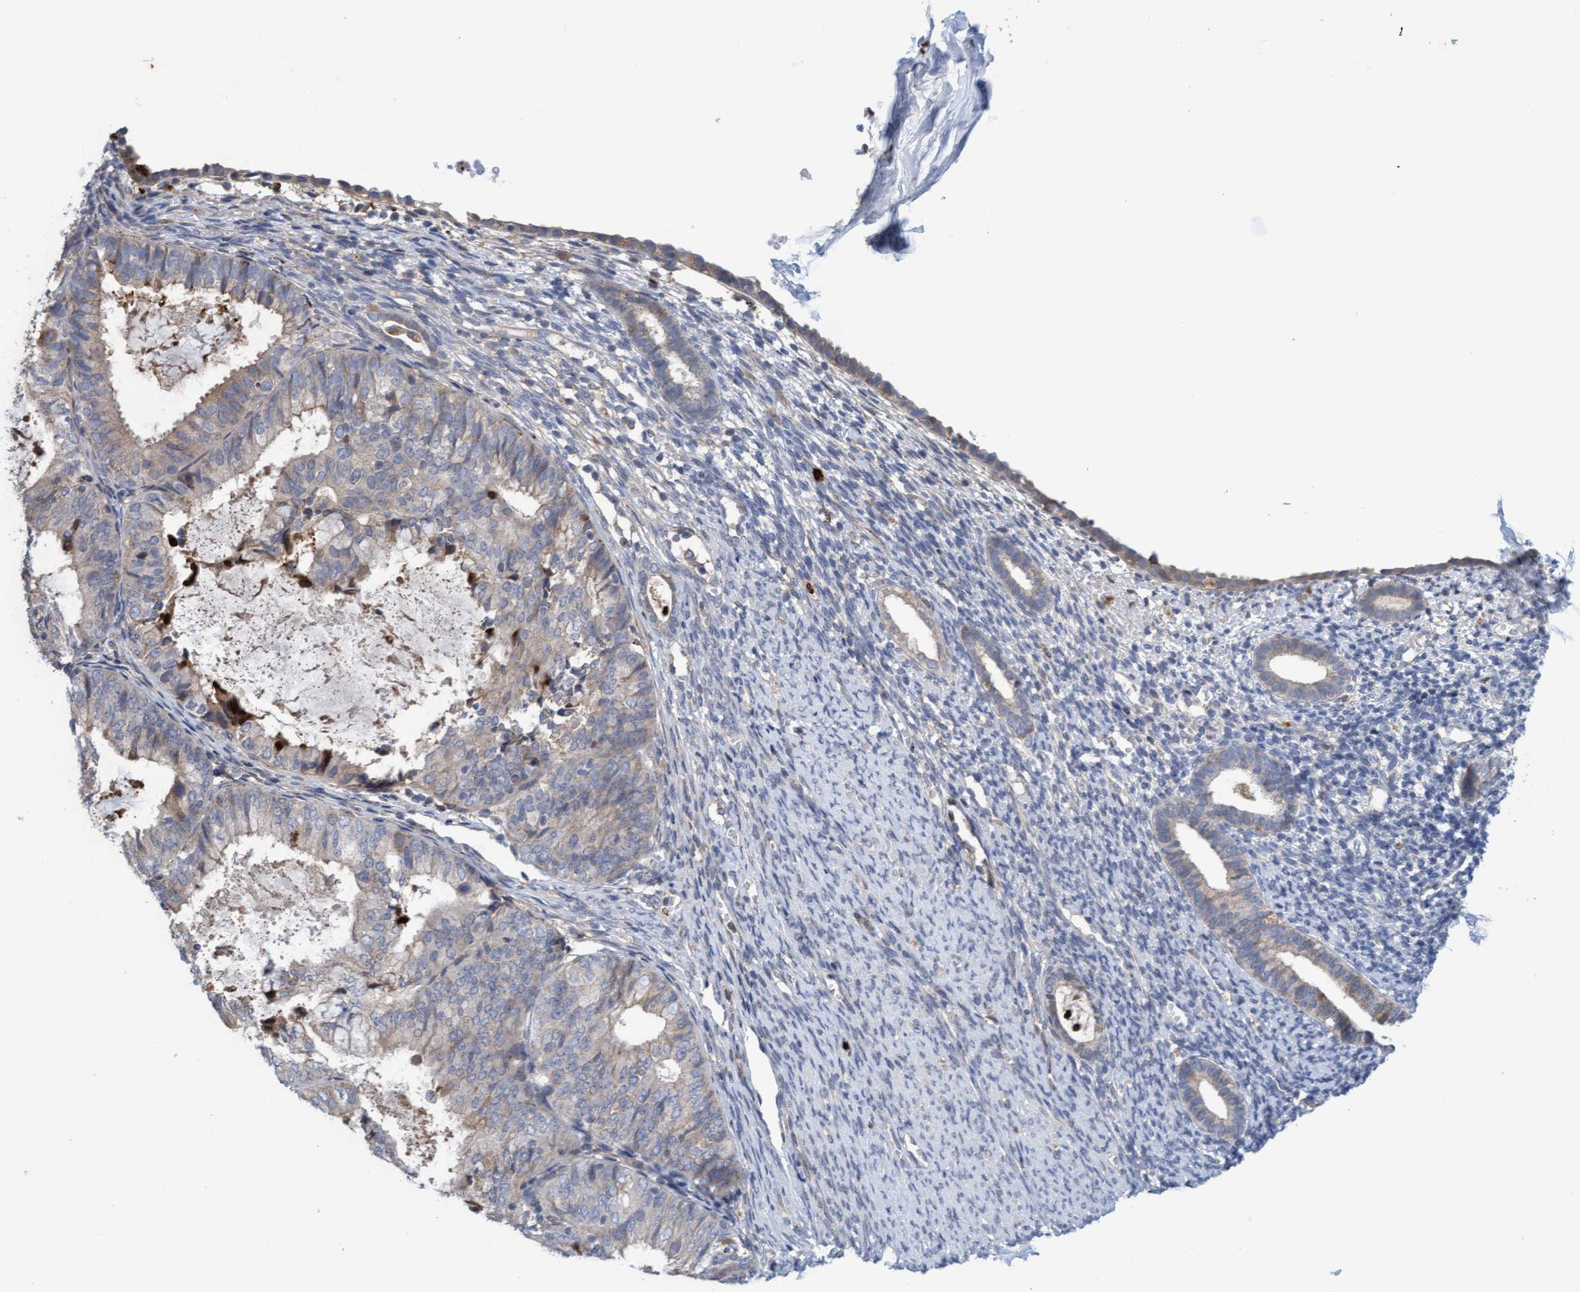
{"staining": {"intensity": "negative", "quantity": "none", "location": "none"}, "tissue": "endometrium", "cell_type": "Cells in endometrial stroma", "image_type": "normal", "snomed": [{"axis": "morphology", "description": "Normal tissue, NOS"}, {"axis": "morphology", "description": "Adenocarcinoma, NOS"}, {"axis": "topography", "description": "Endometrium"}], "caption": "DAB immunohistochemical staining of benign endometrium shows no significant positivity in cells in endometrial stroma.", "gene": "MMP8", "patient": {"sex": "female", "age": 57}}